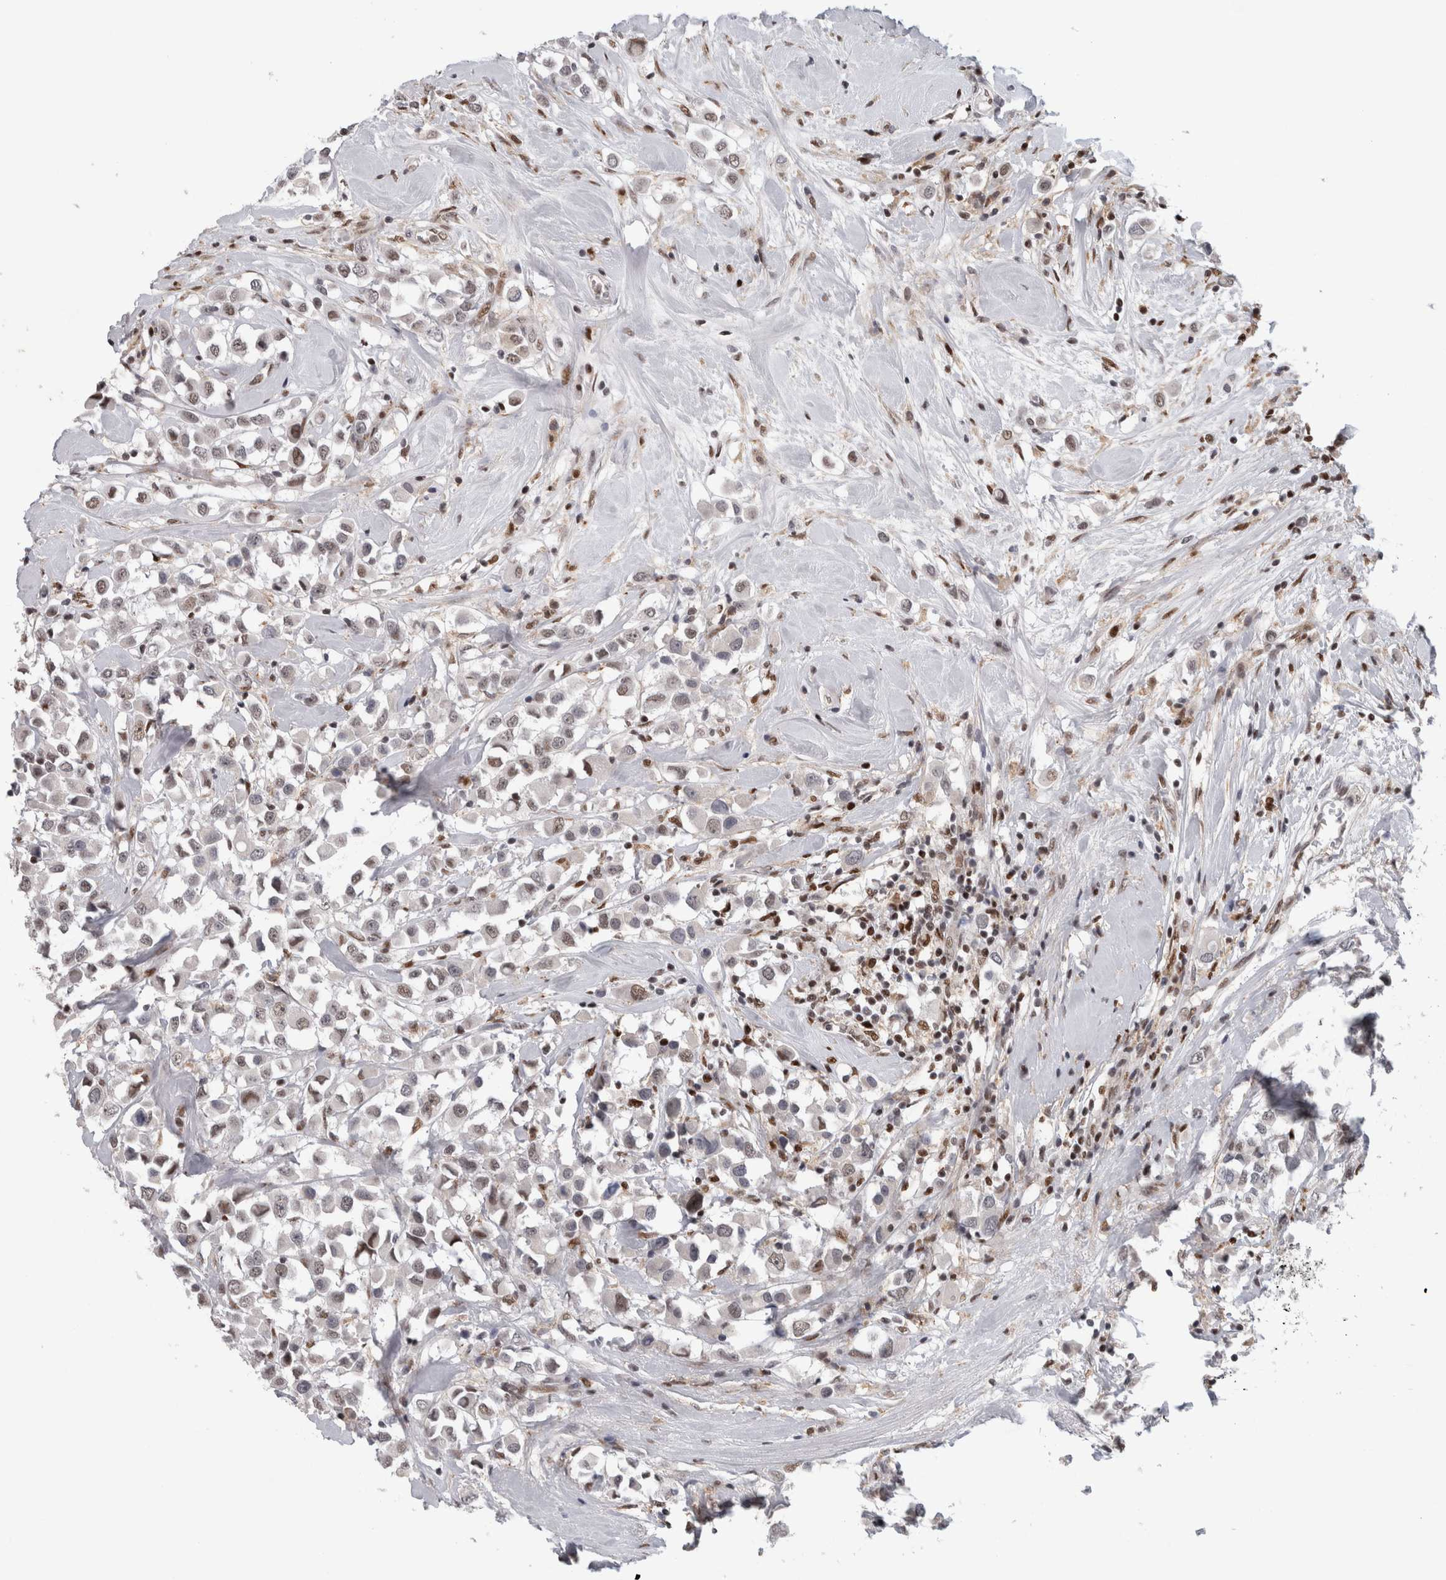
{"staining": {"intensity": "weak", "quantity": "<25%", "location": "nuclear"}, "tissue": "breast cancer", "cell_type": "Tumor cells", "image_type": "cancer", "snomed": [{"axis": "morphology", "description": "Duct carcinoma"}, {"axis": "topography", "description": "Breast"}], "caption": "Immunohistochemistry (IHC) of breast cancer reveals no staining in tumor cells.", "gene": "SRARP", "patient": {"sex": "female", "age": 61}}